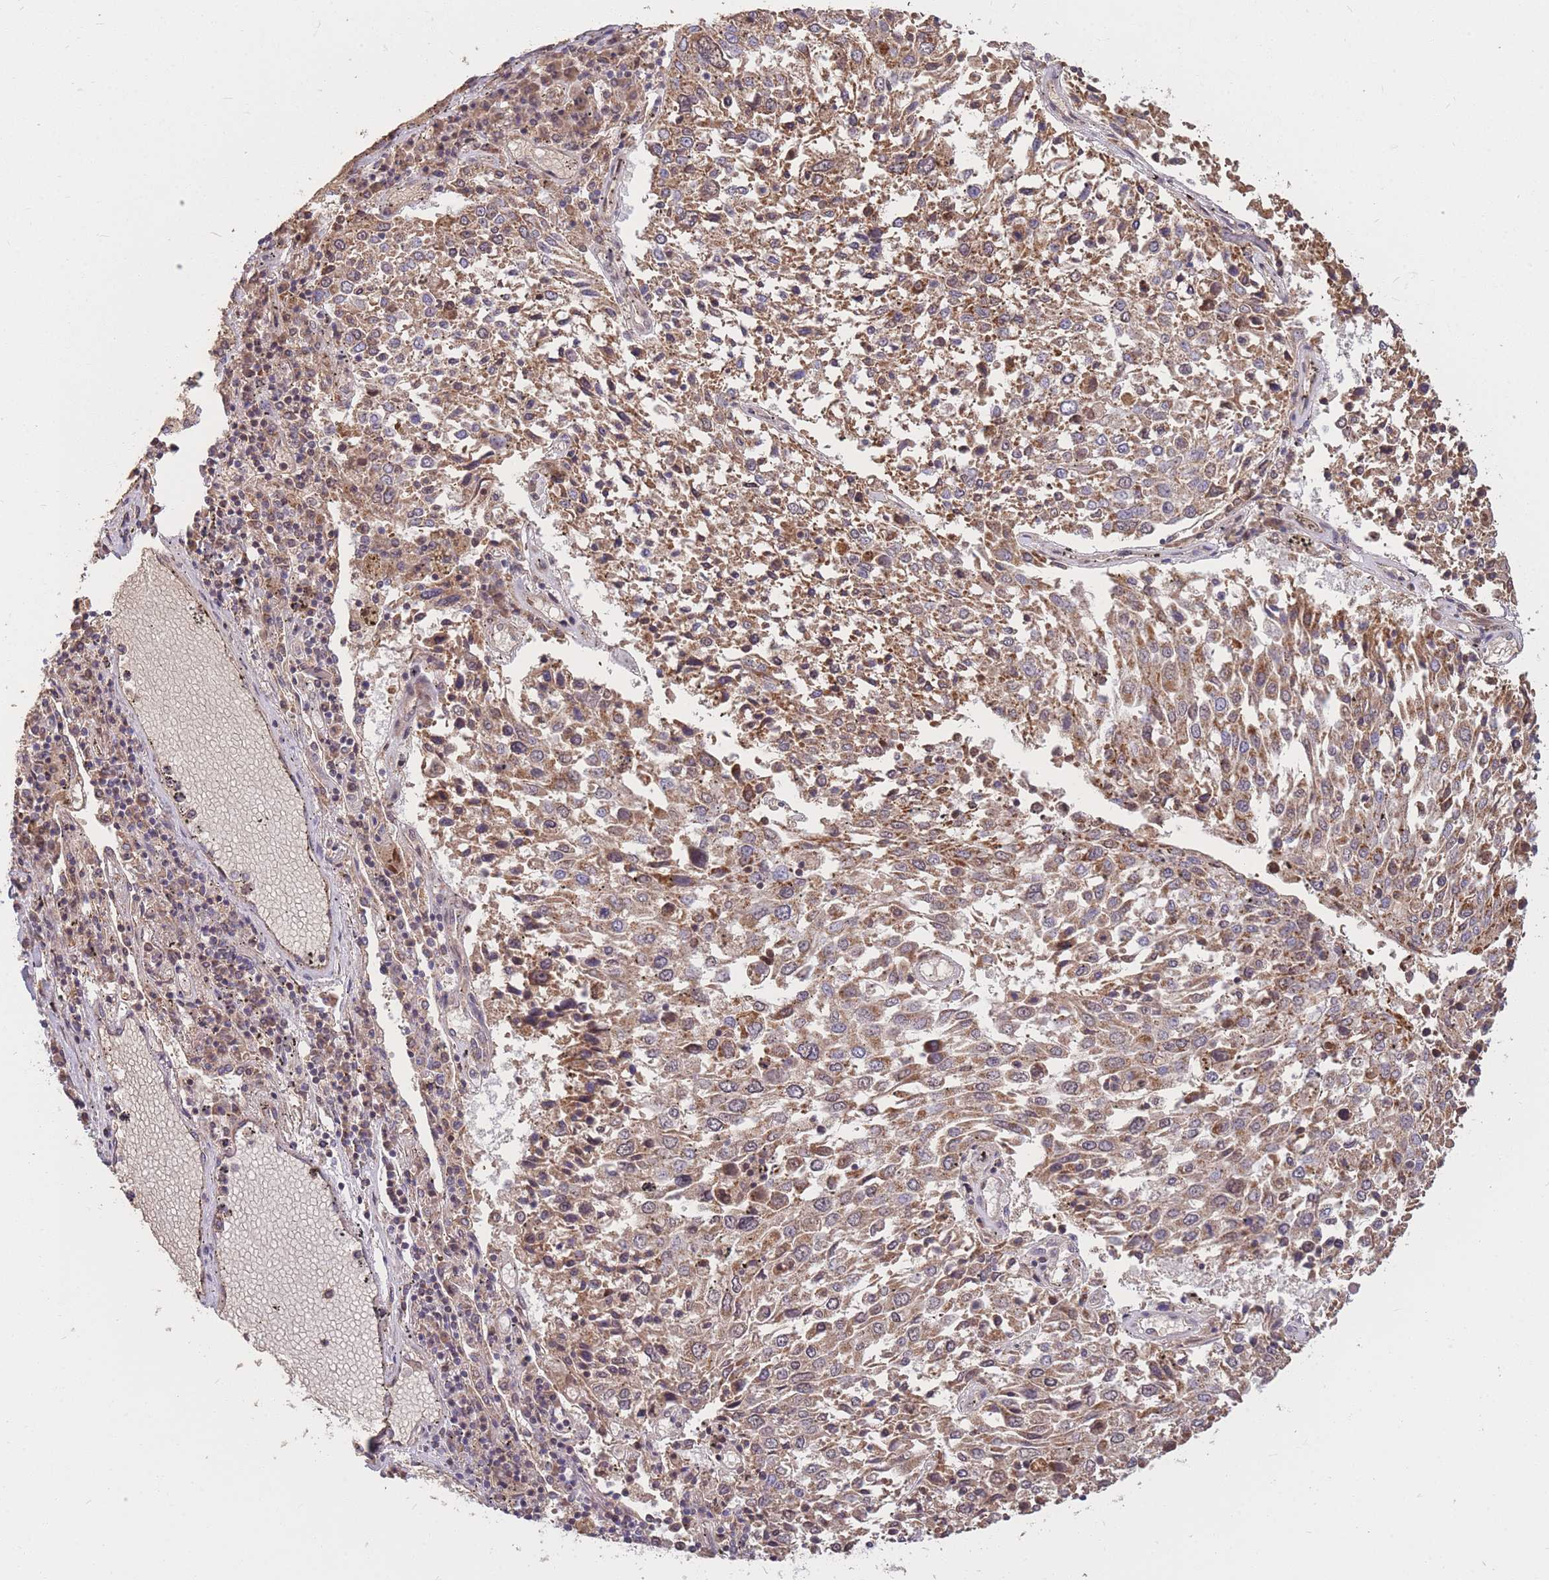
{"staining": {"intensity": "moderate", "quantity": ">75%", "location": "cytoplasmic/membranous"}, "tissue": "lung cancer", "cell_type": "Tumor cells", "image_type": "cancer", "snomed": [{"axis": "morphology", "description": "Squamous cell carcinoma, NOS"}, {"axis": "topography", "description": "Lung"}], "caption": "Immunohistochemical staining of human lung cancer (squamous cell carcinoma) exhibits medium levels of moderate cytoplasmic/membranous expression in about >75% of tumor cells. Immunohistochemistry stains the protein of interest in brown and the nuclei are stained blue.", "gene": "PTPMT1", "patient": {"sex": "male", "age": 65}}